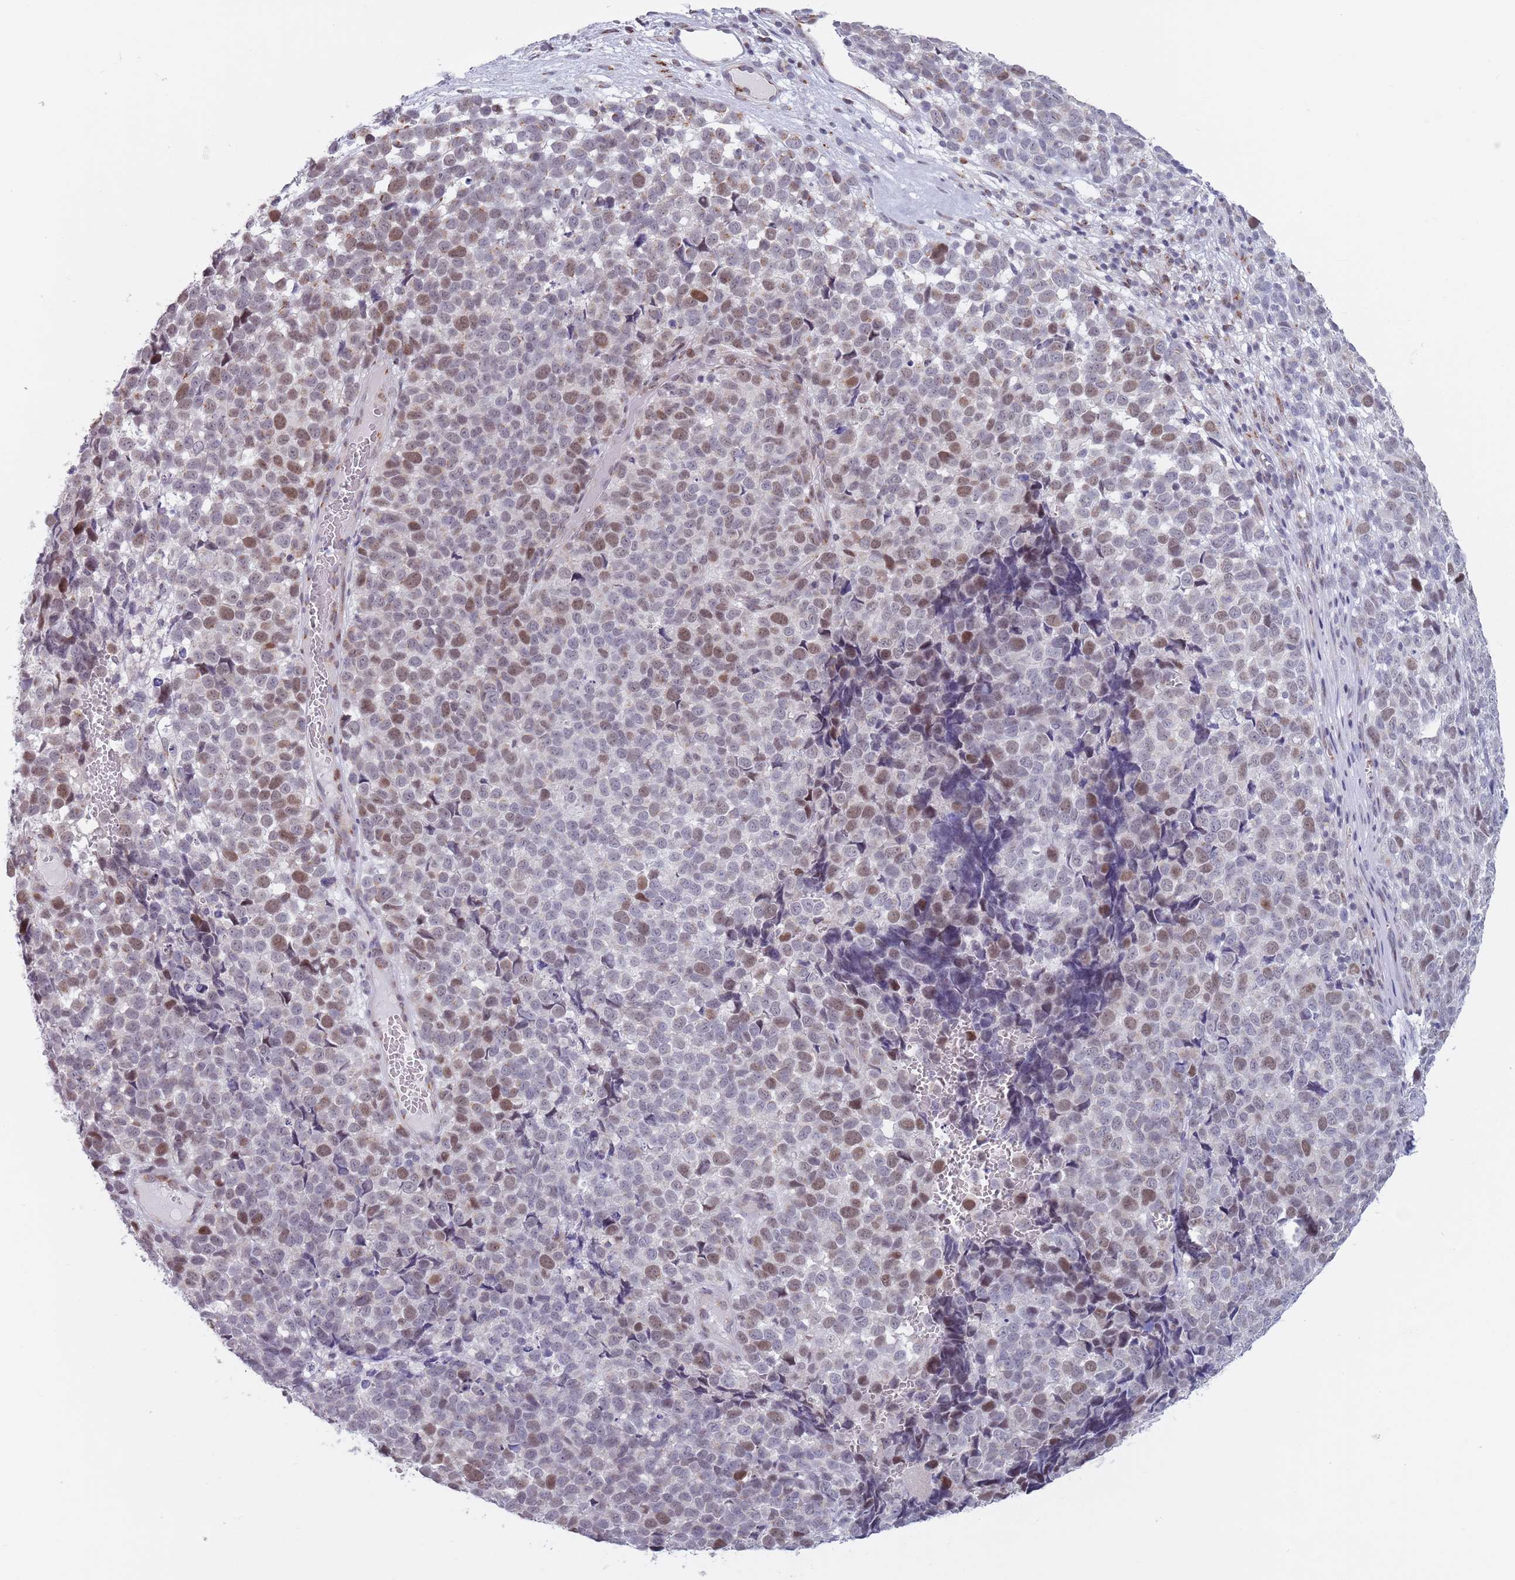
{"staining": {"intensity": "moderate", "quantity": "25%-75%", "location": "cytoplasmic/membranous,nuclear"}, "tissue": "melanoma", "cell_type": "Tumor cells", "image_type": "cancer", "snomed": [{"axis": "morphology", "description": "Malignant melanoma, NOS"}, {"axis": "topography", "description": "Nose, NOS"}], "caption": "This is an image of immunohistochemistry (IHC) staining of melanoma, which shows moderate positivity in the cytoplasmic/membranous and nuclear of tumor cells.", "gene": "ZKSCAN2", "patient": {"sex": "female", "age": 48}}